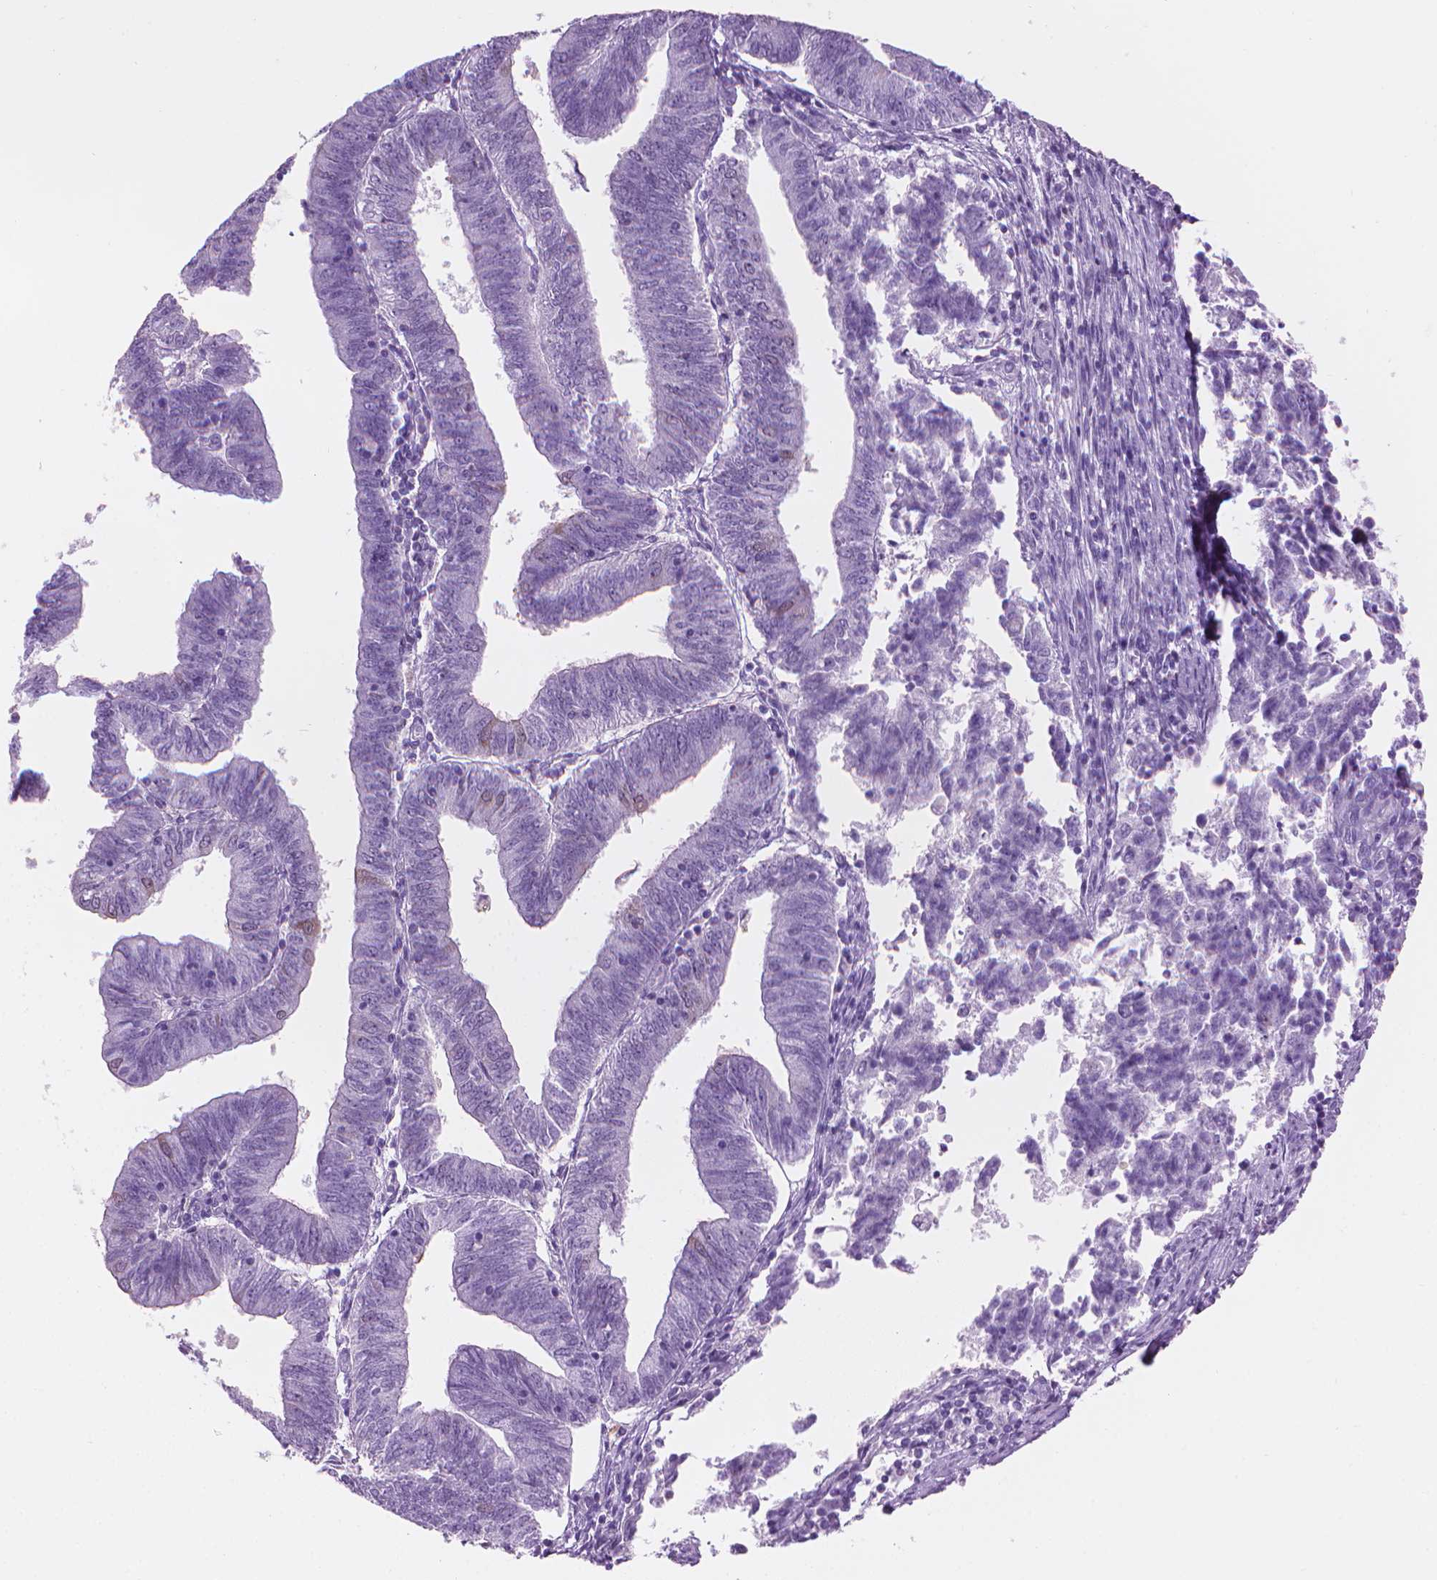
{"staining": {"intensity": "negative", "quantity": "none", "location": "none"}, "tissue": "endometrial cancer", "cell_type": "Tumor cells", "image_type": "cancer", "snomed": [{"axis": "morphology", "description": "Adenocarcinoma, NOS"}, {"axis": "topography", "description": "Endometrium"}], "caption": "Endometrial cancer (adenocarcinoma) was stained to show a protein in brown. There is no significant positivity in tumor cells.", "gene": "TTC29", "patient": {"sex": "female", "age": 82}}